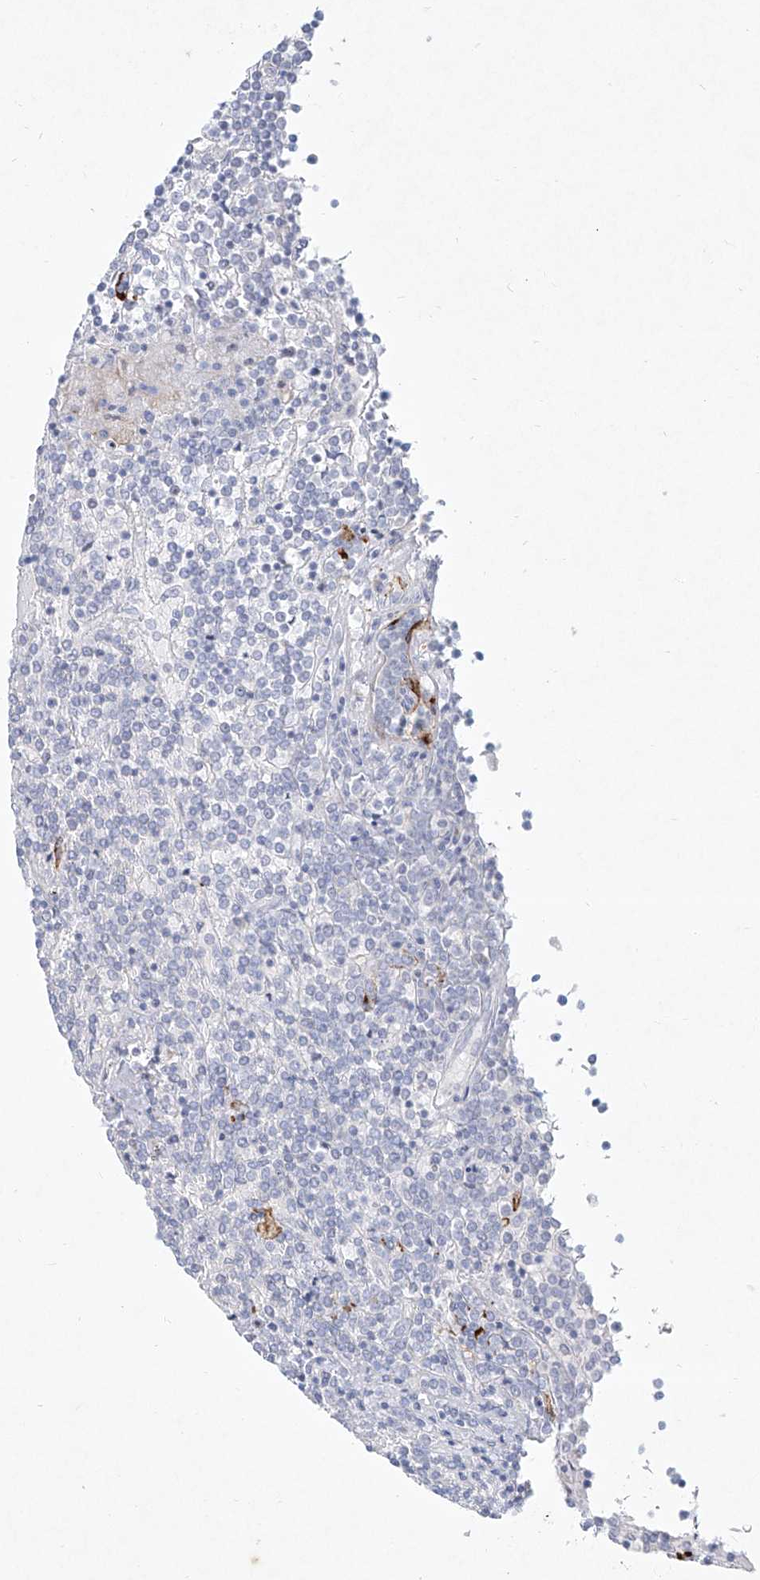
{"staining": {"intensity": "negative", "quantity": "none", "location": "none"}, "tissue": "lymphoma", "cell_type": "Tumor cells", "image_type": "cancer", "snomed": [{"axis": "morphology", "description": "Malignant lymphoma, non-Hodgkin's type, Low grade"}, {"axis": "topography", "description": "Spleen"}], "caption": "This is an IHC histopathology image of human lymphoma. There is no staining in tumor cells.", "gene": "CD209", "patient": {"sex": "female", "age": 19}}